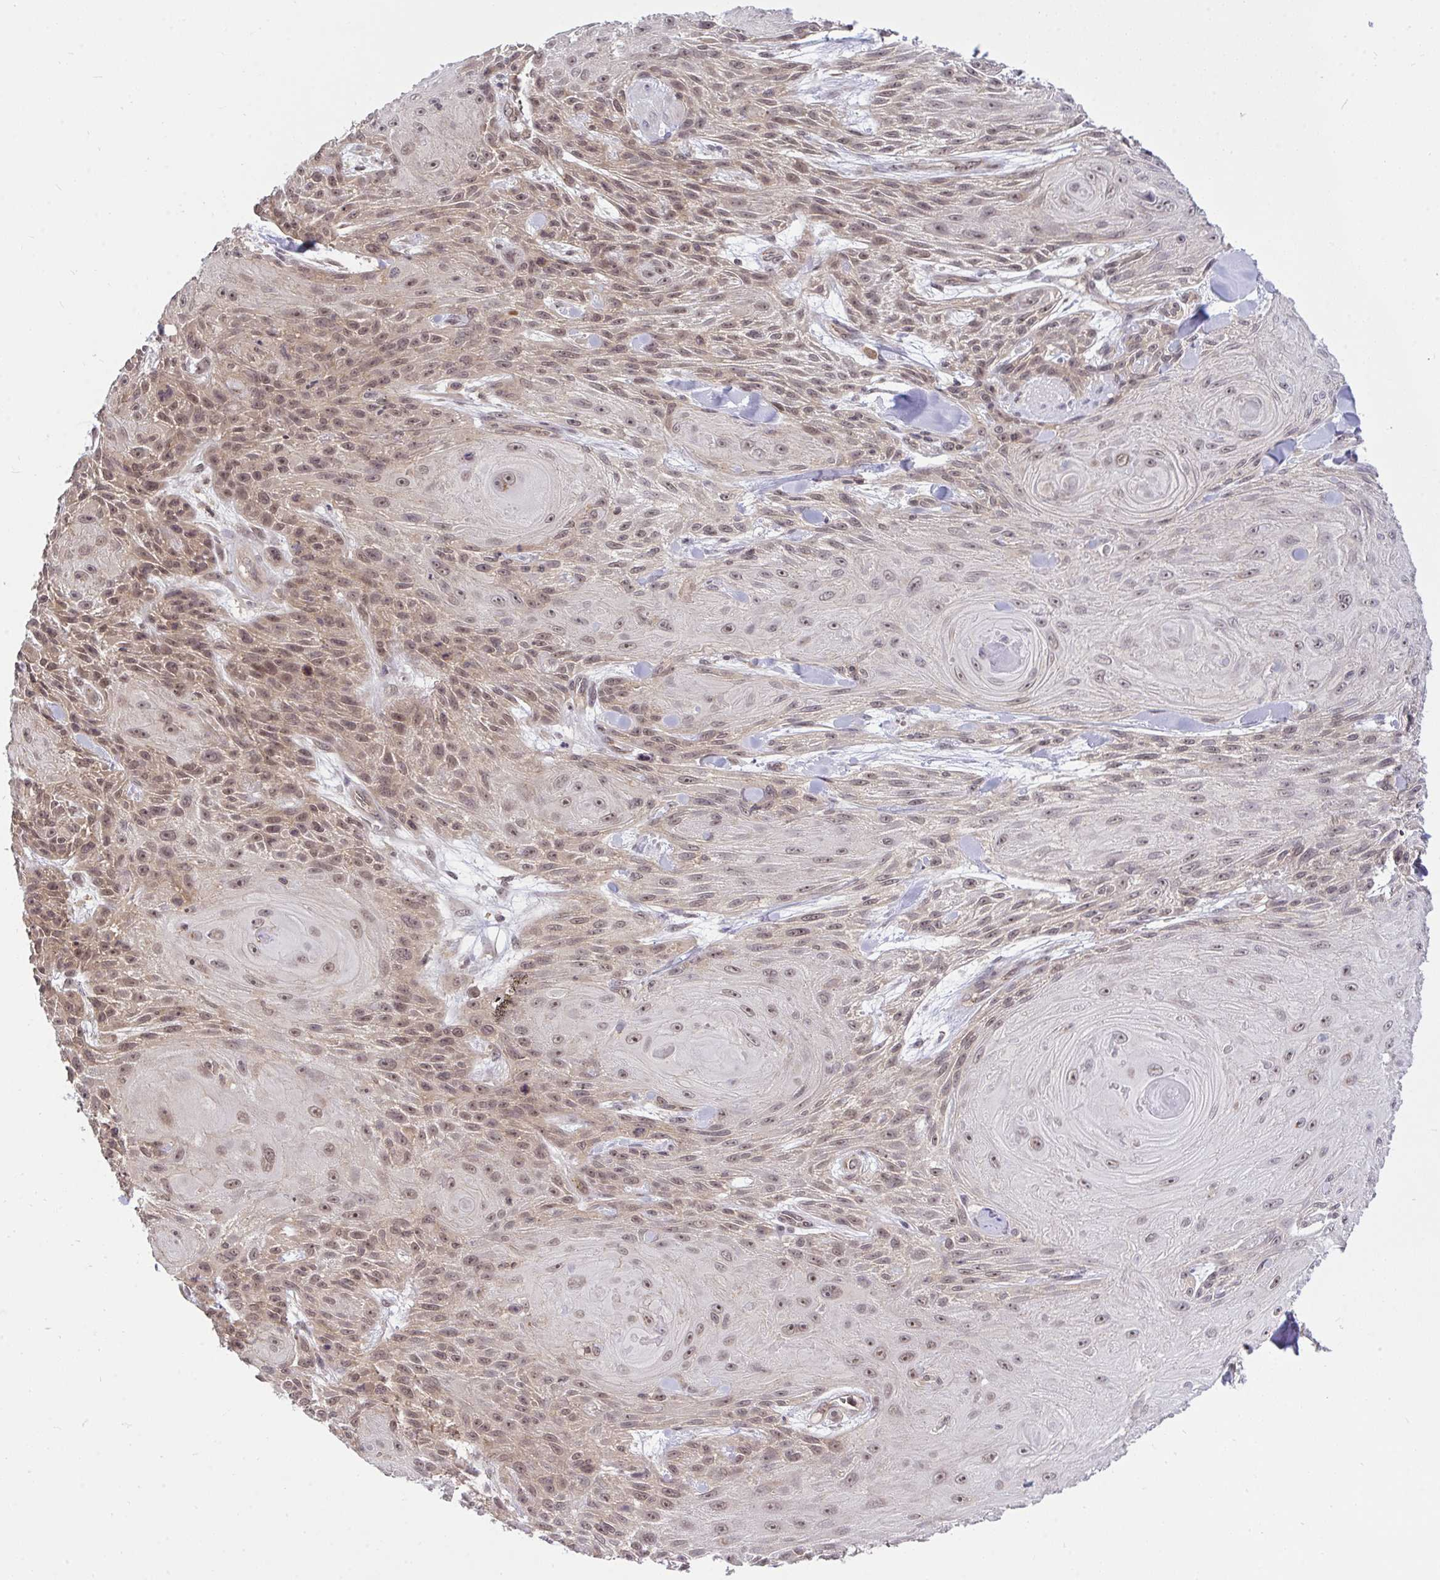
{"staining": {"intensity": "moderate", "quantity": "25%-75%", "location": "nuclear"}, "tissue": "skin cancer", "cell_type": "Tumor cells", "image_type": "cancer", "snomed": [{"axis": "morphology", "description": "Squamous cell carcinoma, NOS"}, {"axis": "topography", "description": "Skin"}], "caption": "Immunohistochemistry (IHC) histopathology image of neoplastic tissue: human skin cancer stained using immunohistochemistry (IHC) shows medium levels of moderate protein expression localized specifically in the nuclear of tumor cells, appearing as a nuclear brown color.", "gene": "PPP1CA", "patient": {"sex": "male", "age": 88}}